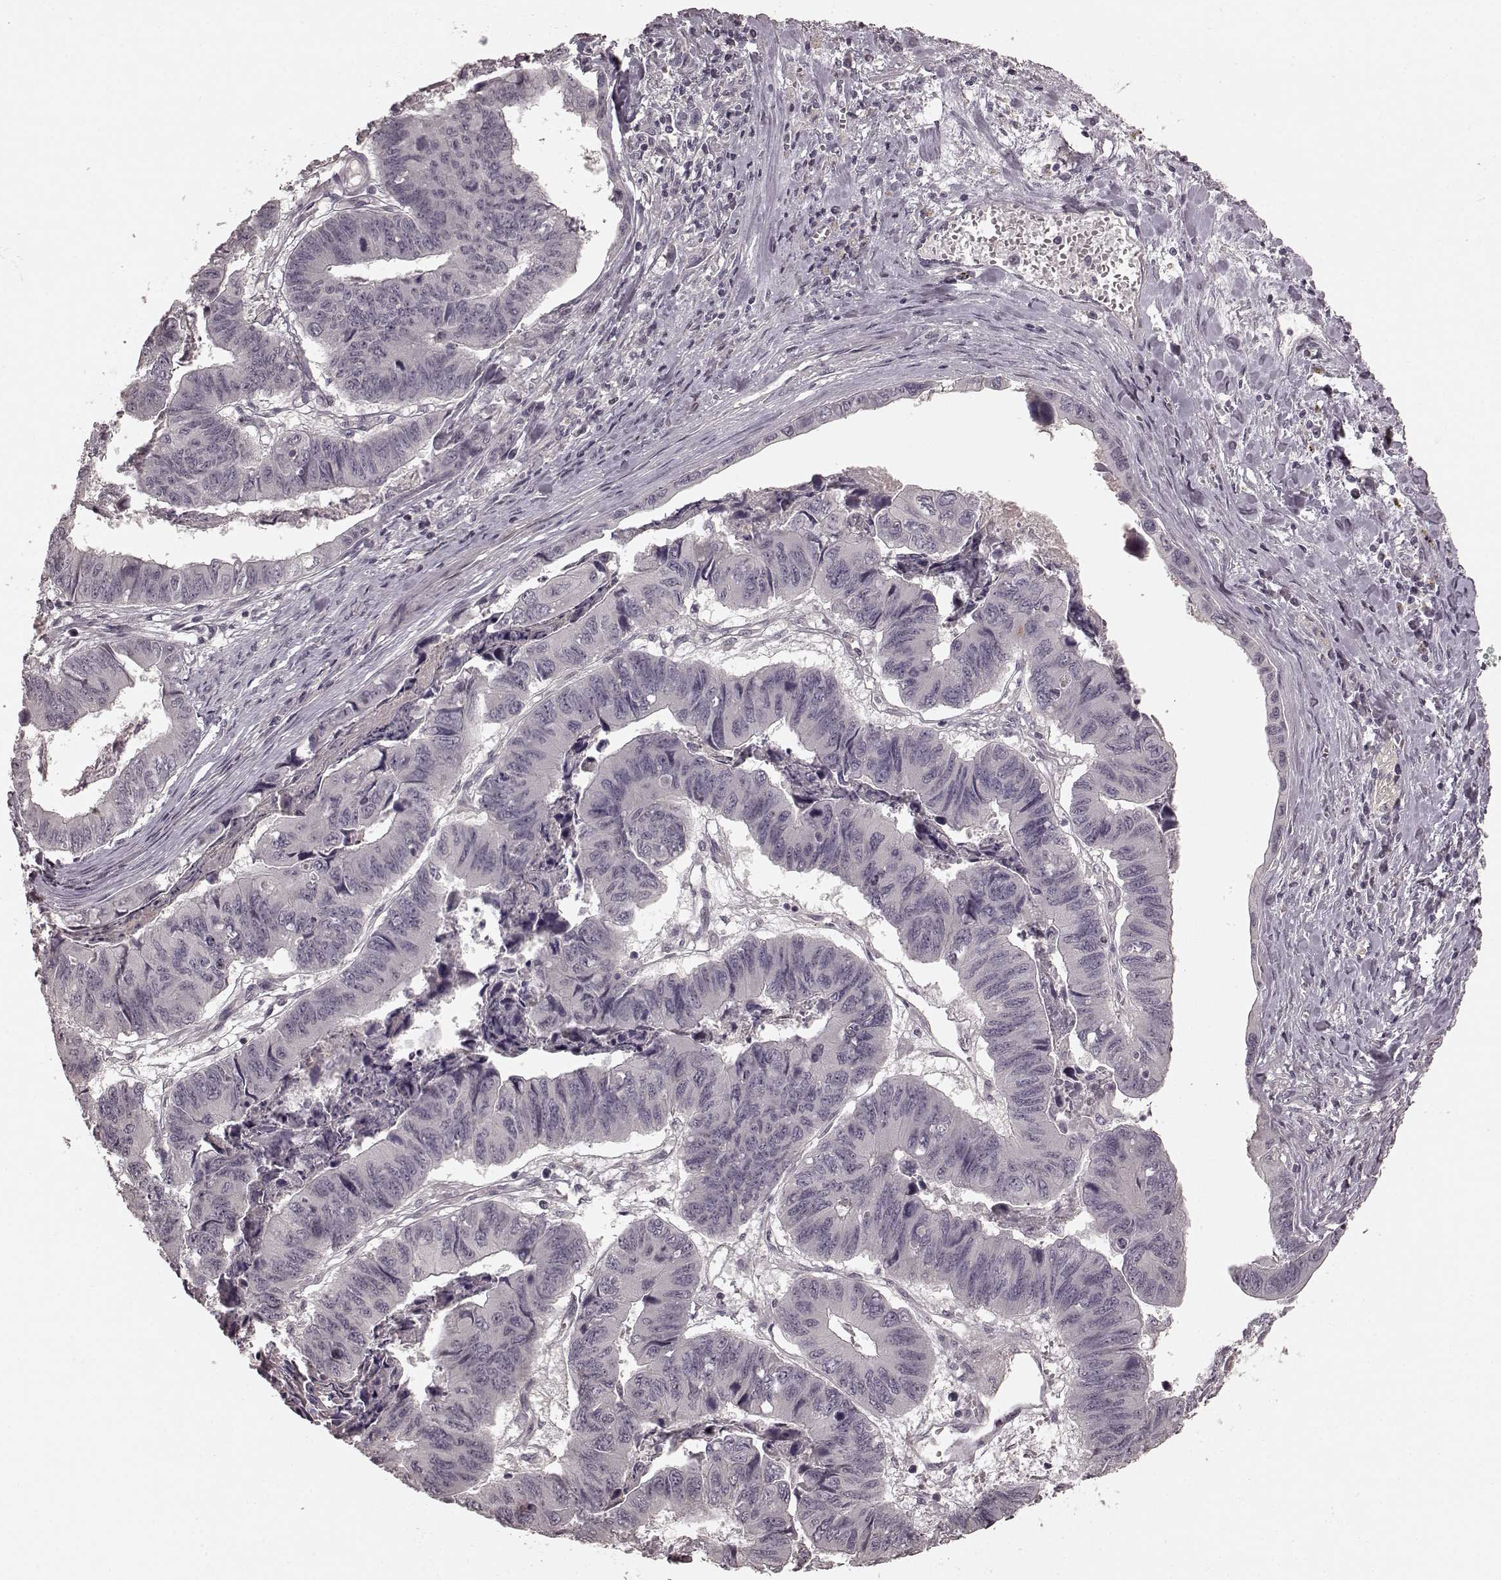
{"staining": {"intensity": "negative", "quantity": "none", "location": "none"}, "tissue": "stomach cancer", "cell_type": "Tumor cells", "image_type": "cancer", "snomed": [{"axis": "morphology", "description": "Adenocarcinoma, NOS"}, {"axis": "topography", "description": "Stomach, lower"}], "caption": "IHC image of neoplastic tissue: human stomach cancer stained with DAB (3,3'-diaminobenzidine) displays no significant protein positivity in tumor cells. (DAB IHC with hematoxylin counter stain).", "gene": "PRKCE", "patient": {"sex": "male", "age": 77}}